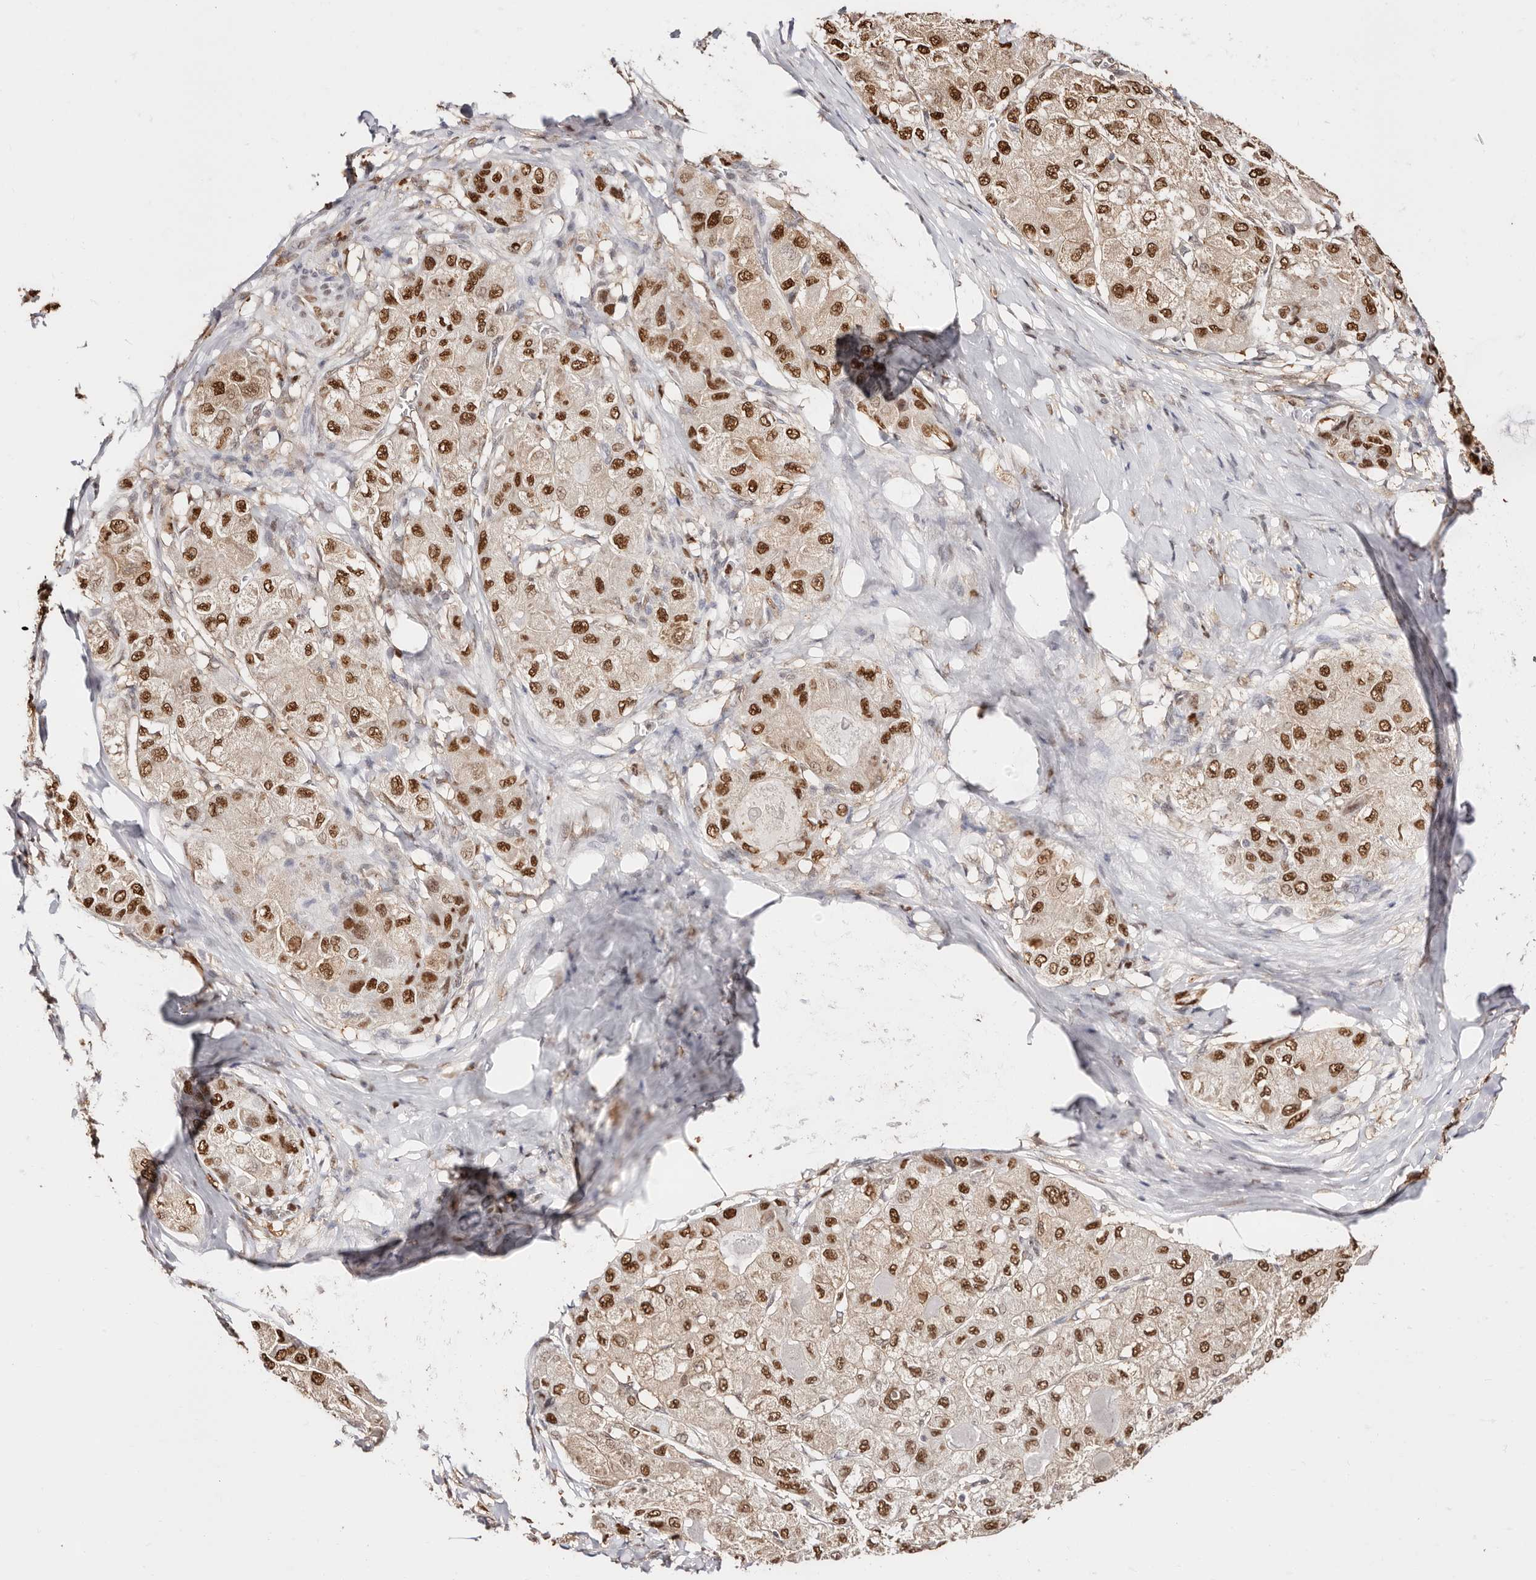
{"staining": {"intensity": "strong", "quantity": ">75%", "location": "nuclear"}, "tissue": "liver cancer", "cell_type": "Tumor cells", "image_type": "cancer", "snomed": [{"axis": "morphology", "description": "Carcinoma, Hepatocellular, NOS"}, {"axis": "topography", "description": "Liver"}], "caption": "Protein staining of liver cancer (hepatocellular carcinoma) tissue exhibits strong nuclear staining in approximately >75% of tumor cells.", "gene": "TKT", "patient": {"sex": "male", "age": 80}}